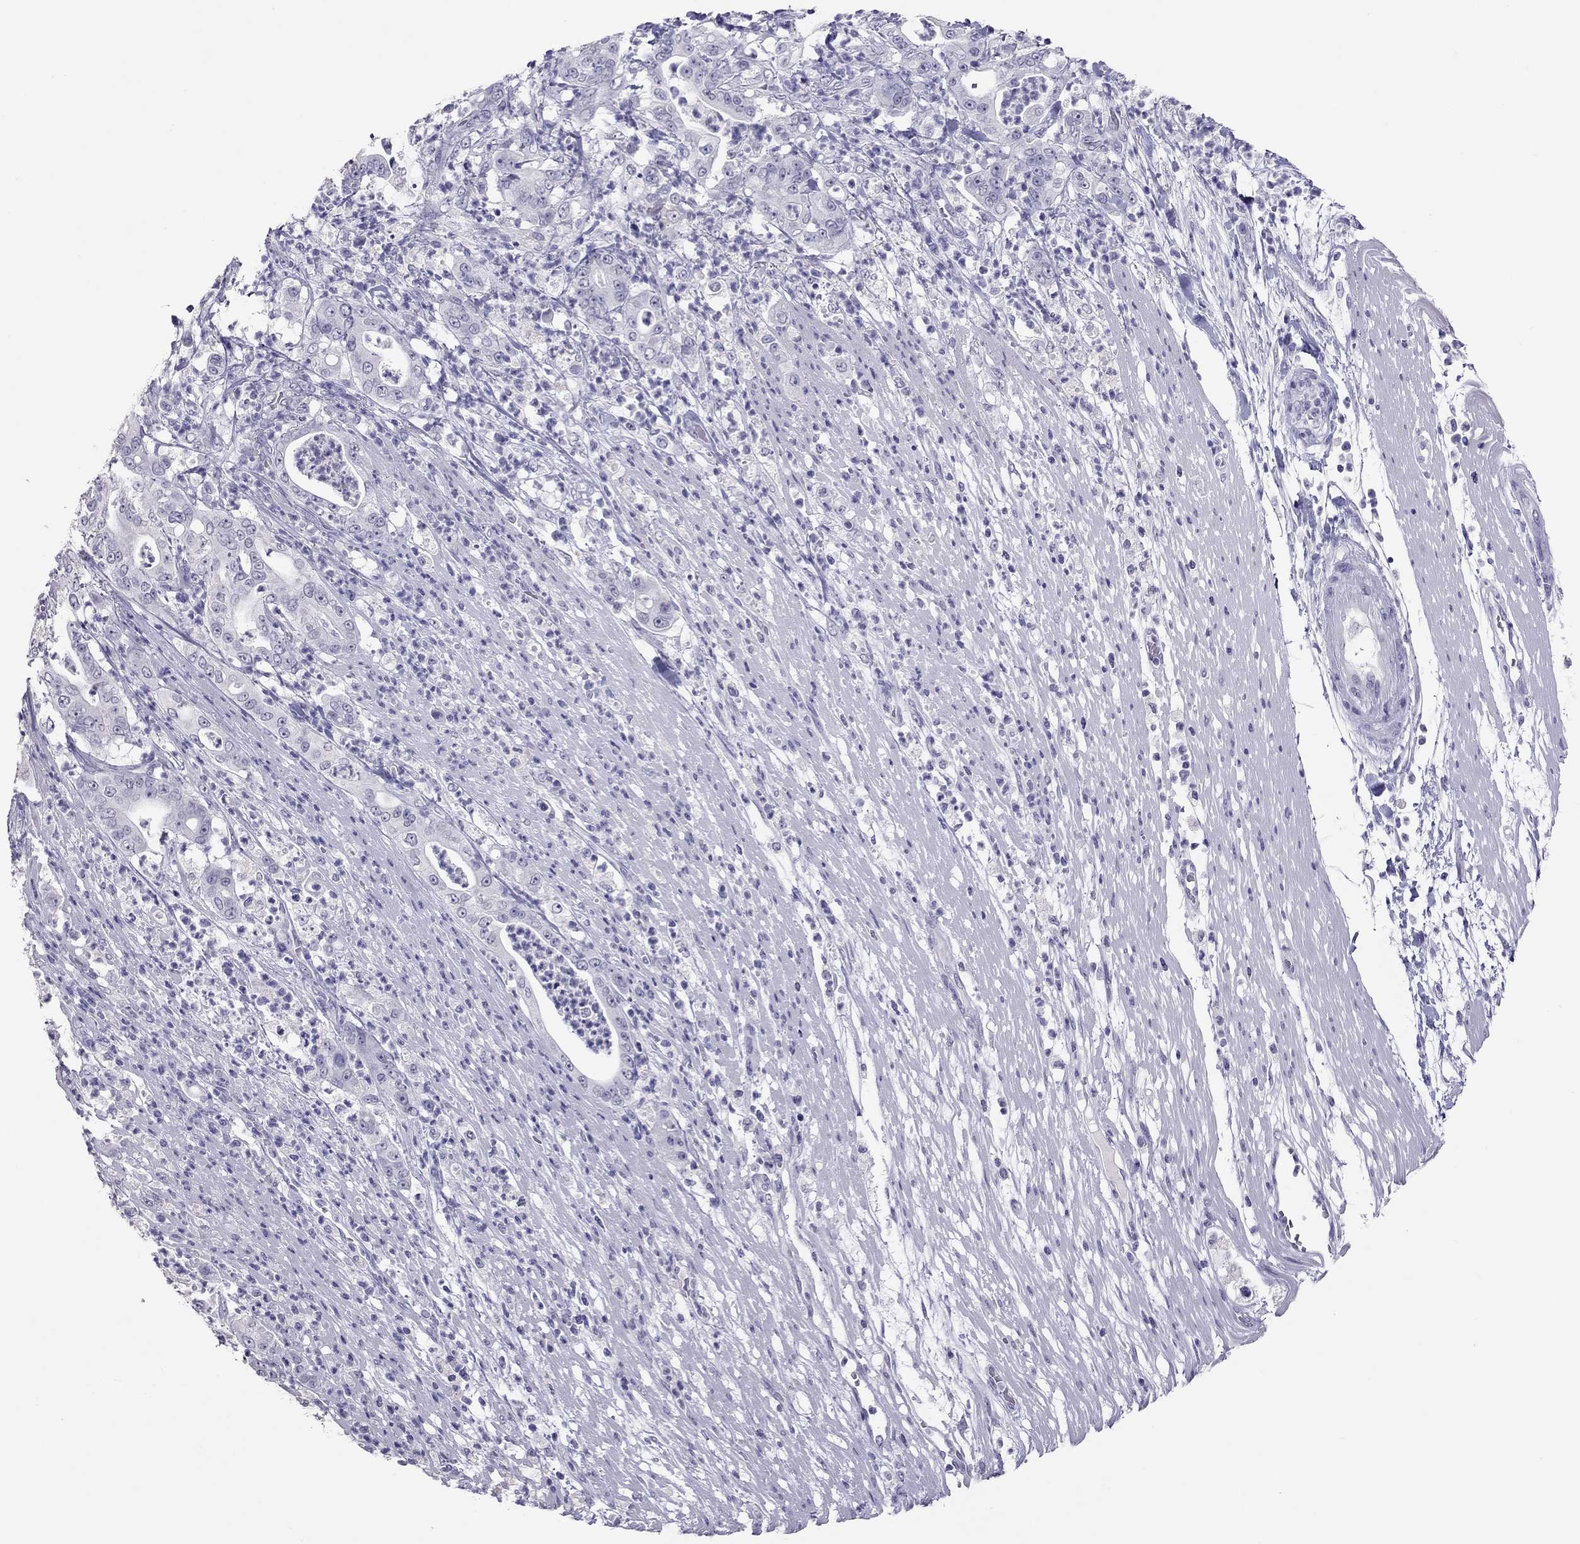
{"staining": {"intensity": "negative", "quantity": "none", "location": "none"}, "tissue": "pancreatic cancer", "cell_type": "Tumor cells", "image_type": "cancer", "snomed": [{"axis": "morphology", "description": "Adenocarcinoma, NOS"}, {"axis": "topography", "description": "Pancreas"}], "caption": "There is no significant expression in tumor cells of adenocarcinoma (pancreatic).", "gene": "PSMB11", "patient": {"sex": "male", "age": 71}}